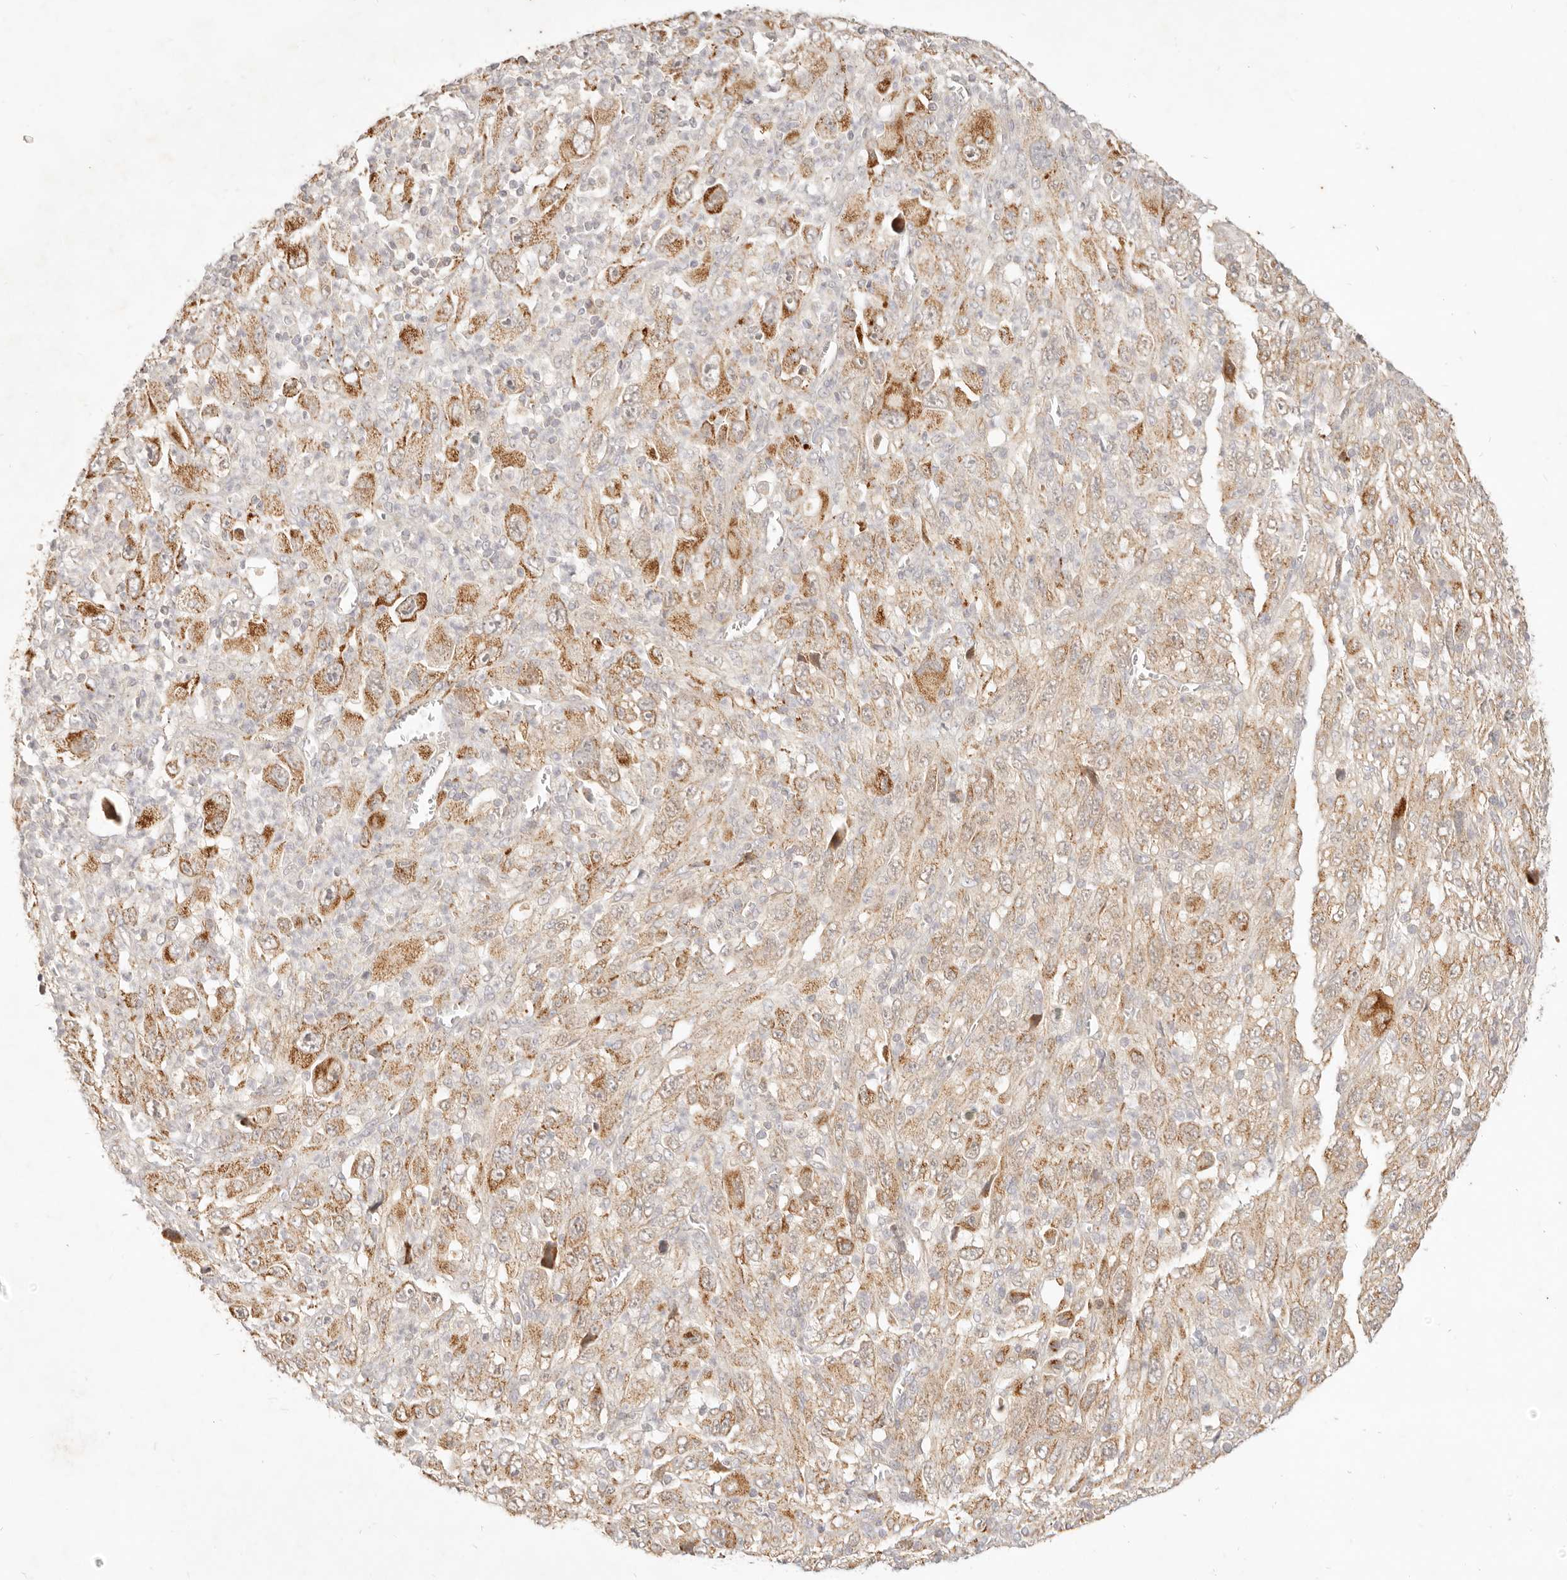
{"staining": {"intensity": "moderate", "quantity": "25%-75%", "location": "cytoplasmic/membranous"}, "tissue": "melanoma", "cell_type": "Tumor cells", "image_type": "cancer", "snomed": [{"axis": "morphology", "description": "Malignant melanoma, Metastatic site"}, {"axis": "topography", "description": "Skin"}], "caption": "This is an image of immunohistochemistry (IHC) staining of melanoma, which shows moderate expression in the cytoplasmic/membranous of tumor cells.", "gene": "RUBCNL", "patient": {"sex": "female", "age": 56}}